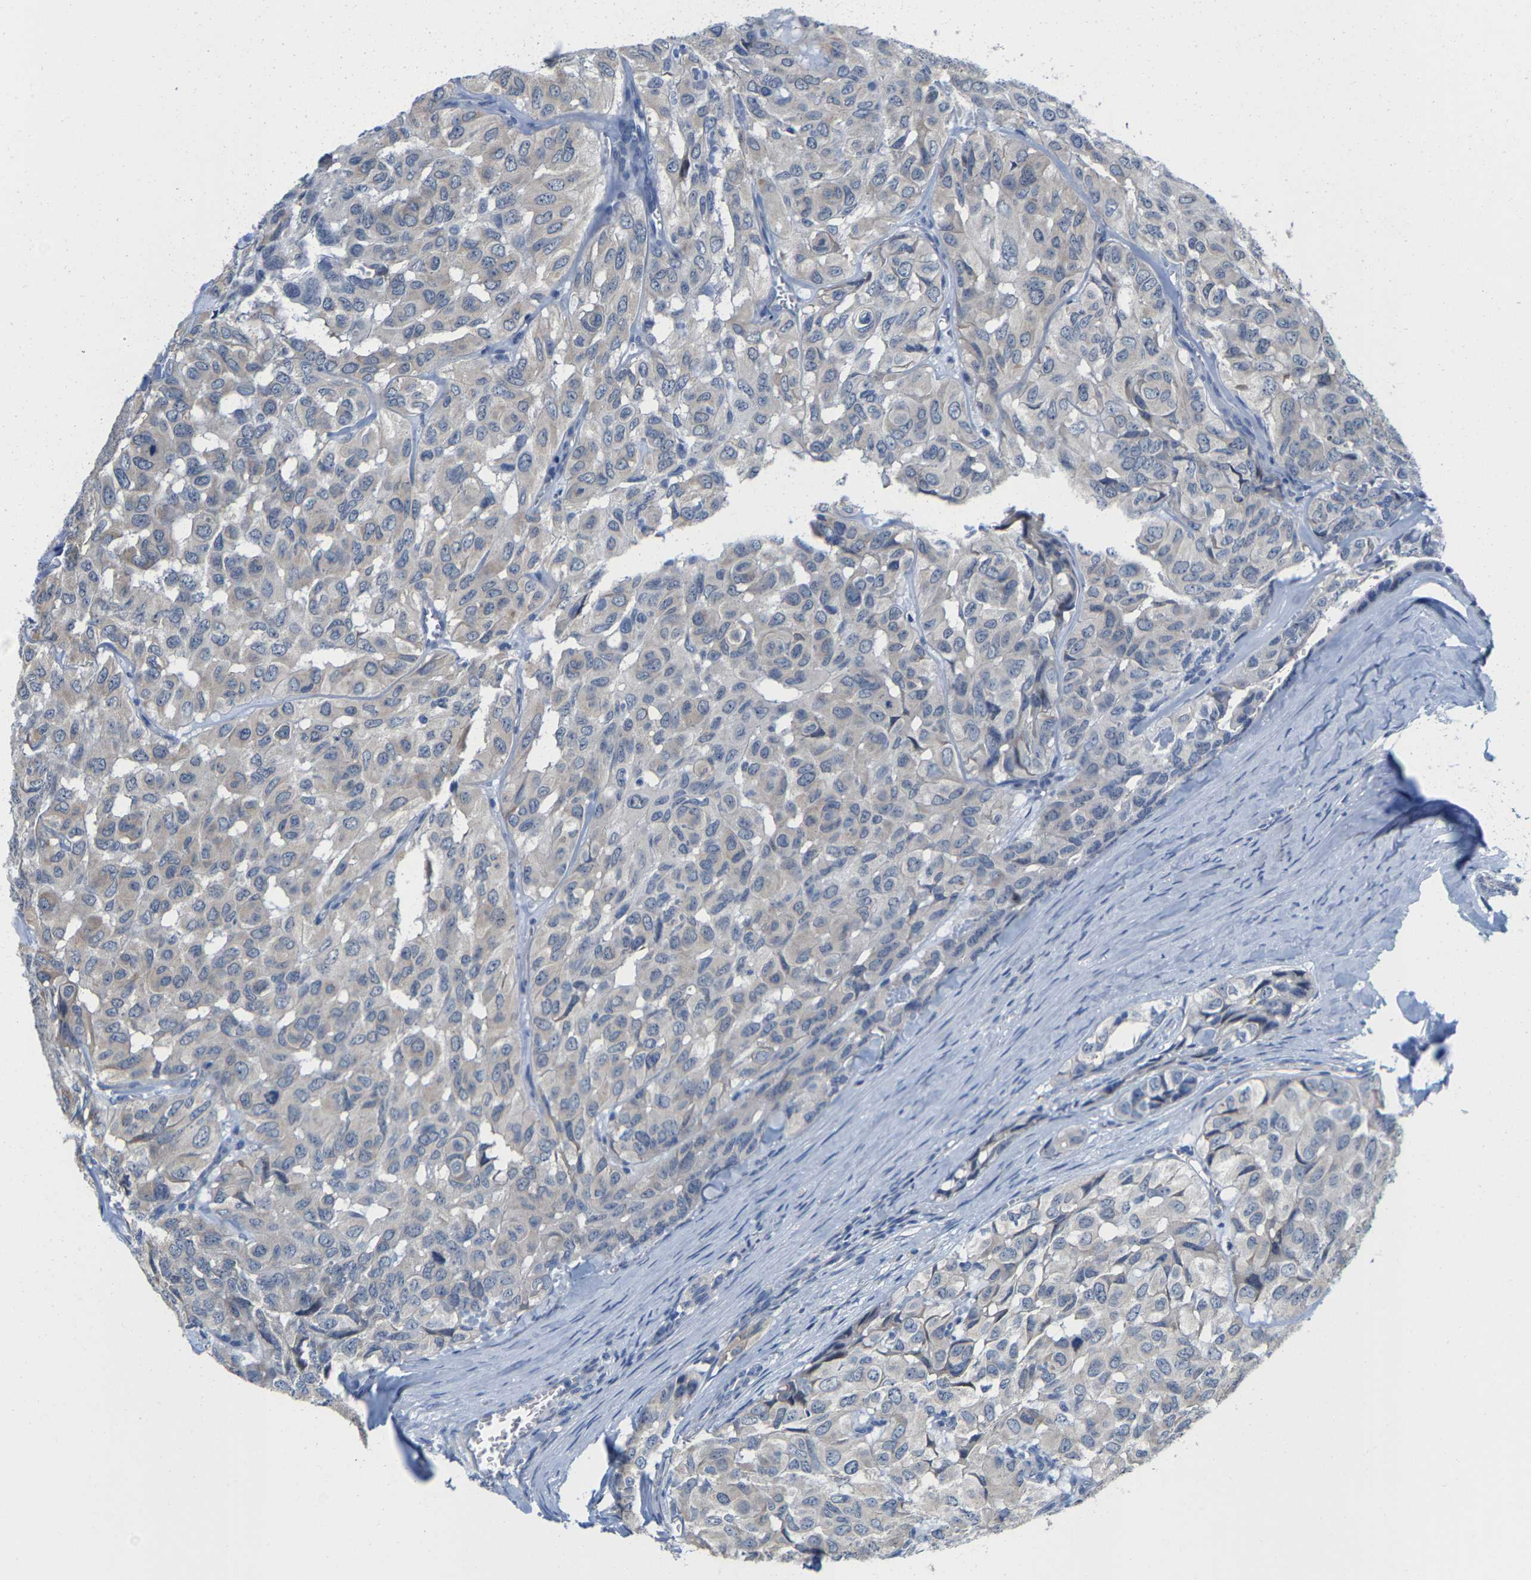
{"staining": {"intensity": "weak", "quantity": "<25%", "location": "cytoplasmic/membranous"}, "tissue": "head and neck cancer", "cell_type": "Tumor cells", "image_type": "cancer", "snomed": [{"axis": "morphology", "description": "Adenocarcinoma, NOS"}, {"axis": "topography", "description": "Salivary gland, NOS"}, {"axis": "topography", "description": "Head-Neck"}], "caption": "This histopathology image is of head and neck cancer stained with immunohistochemistry to label a protein in brown with the nuclei are counter-stained blue. There is no staining in tumor cells.", "gene": "KLHL1", "patient": {"sex": "female", "age": 76}}